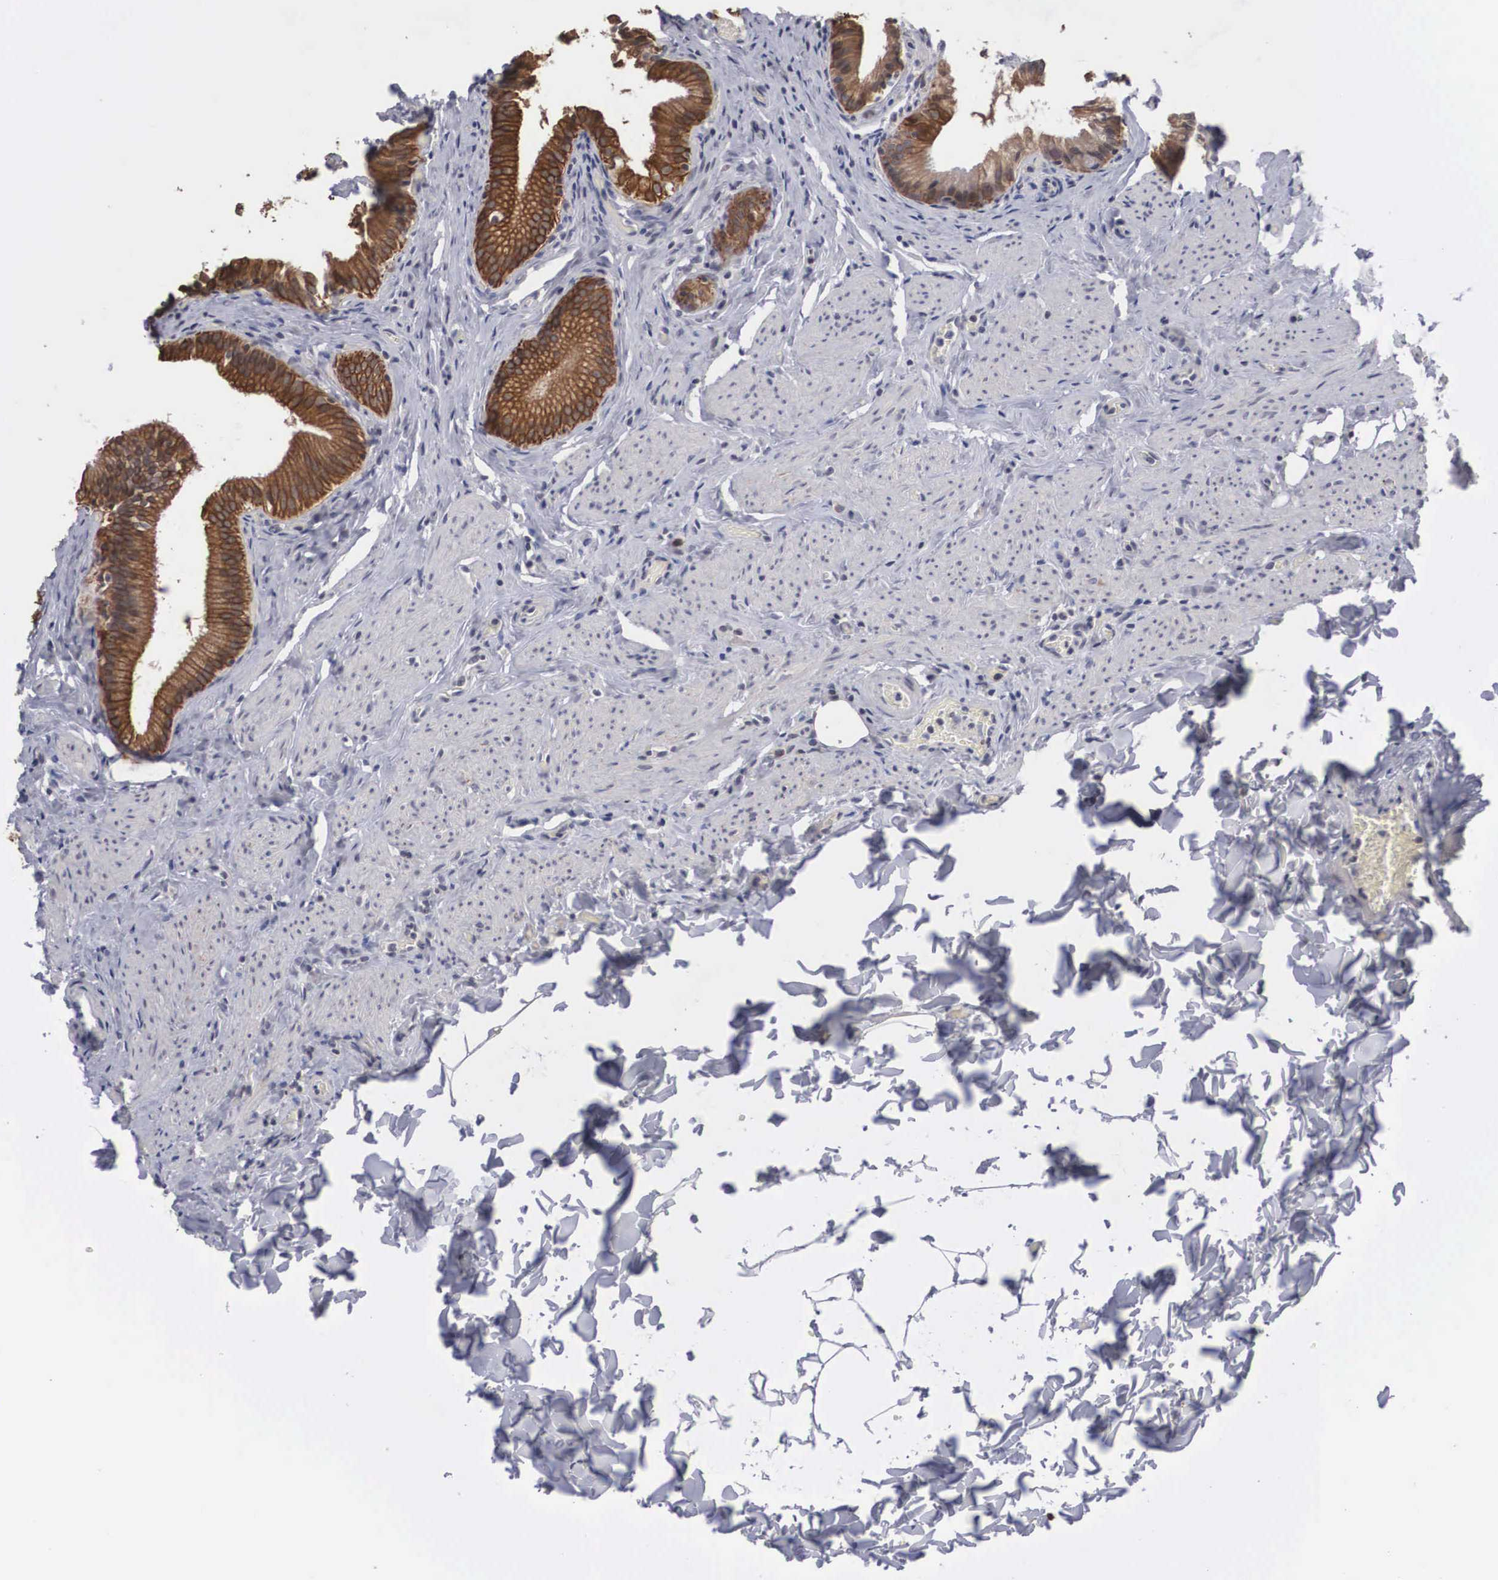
{"staining": {"intensity": "strong", "quantity": ">75%", "location": "cytoplasmic/membranous"}, "tissue": "gallbladder", "cell_type": "Glandular cells", "image_type": "normal", "snomed": [{"axis": "morphology", "description": "Normal tissue, NOS"}, {"axis": "topography", "description": "Gallbladder"}], "caption": "Protein staining demonstrates strong cytoplasmic/membranous staining in about >75% of glandular cells in unremarkable gallbladder. (IHC, brightfield microscopy, high magnification).", "gene": "WDR89", "patient": {"sex": "female", "age": 44}}